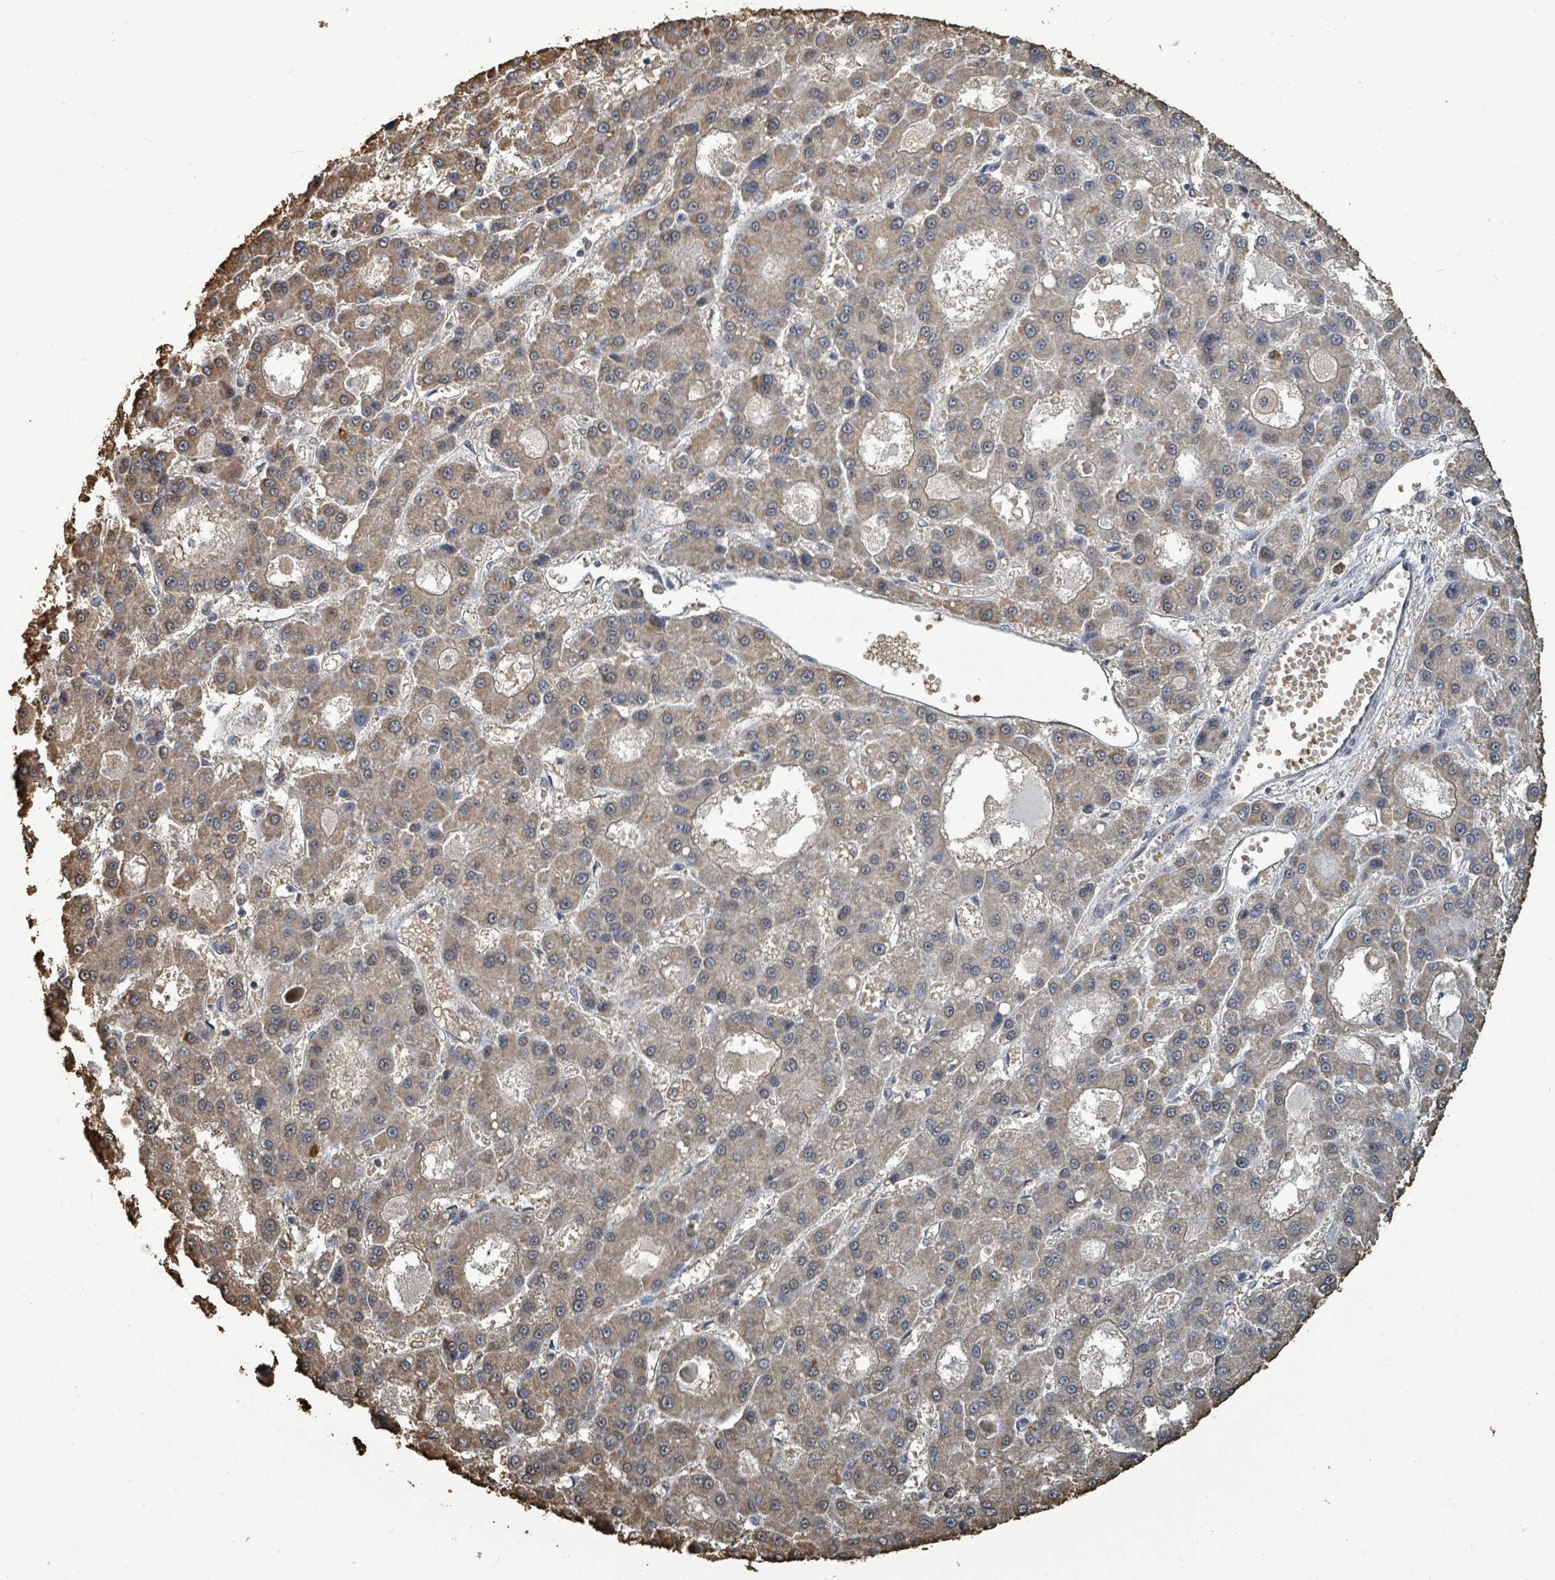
{"staining": {"intensity": "moderate", "quantity": ">75%", "location": "cytoplasmic/membranous"}, "tissue": "liver cancer", "cell_type": "Tumor cells", "image_type": "cancer", "snomed": [{"axis": "morphology", "description": "Carcinoma, Hepatocellular, NOS"}, {"axis": "topography", "description": "Liver"}], "caption": "Protein expression analysis of liver cancer (hepatocellular carcinoma) reveals moderate cytoplasmic/membranous staining in approximately >75% of tumor cells.", "gene": "C6orf52", "patient": {"sex": "male", "age": 70}}